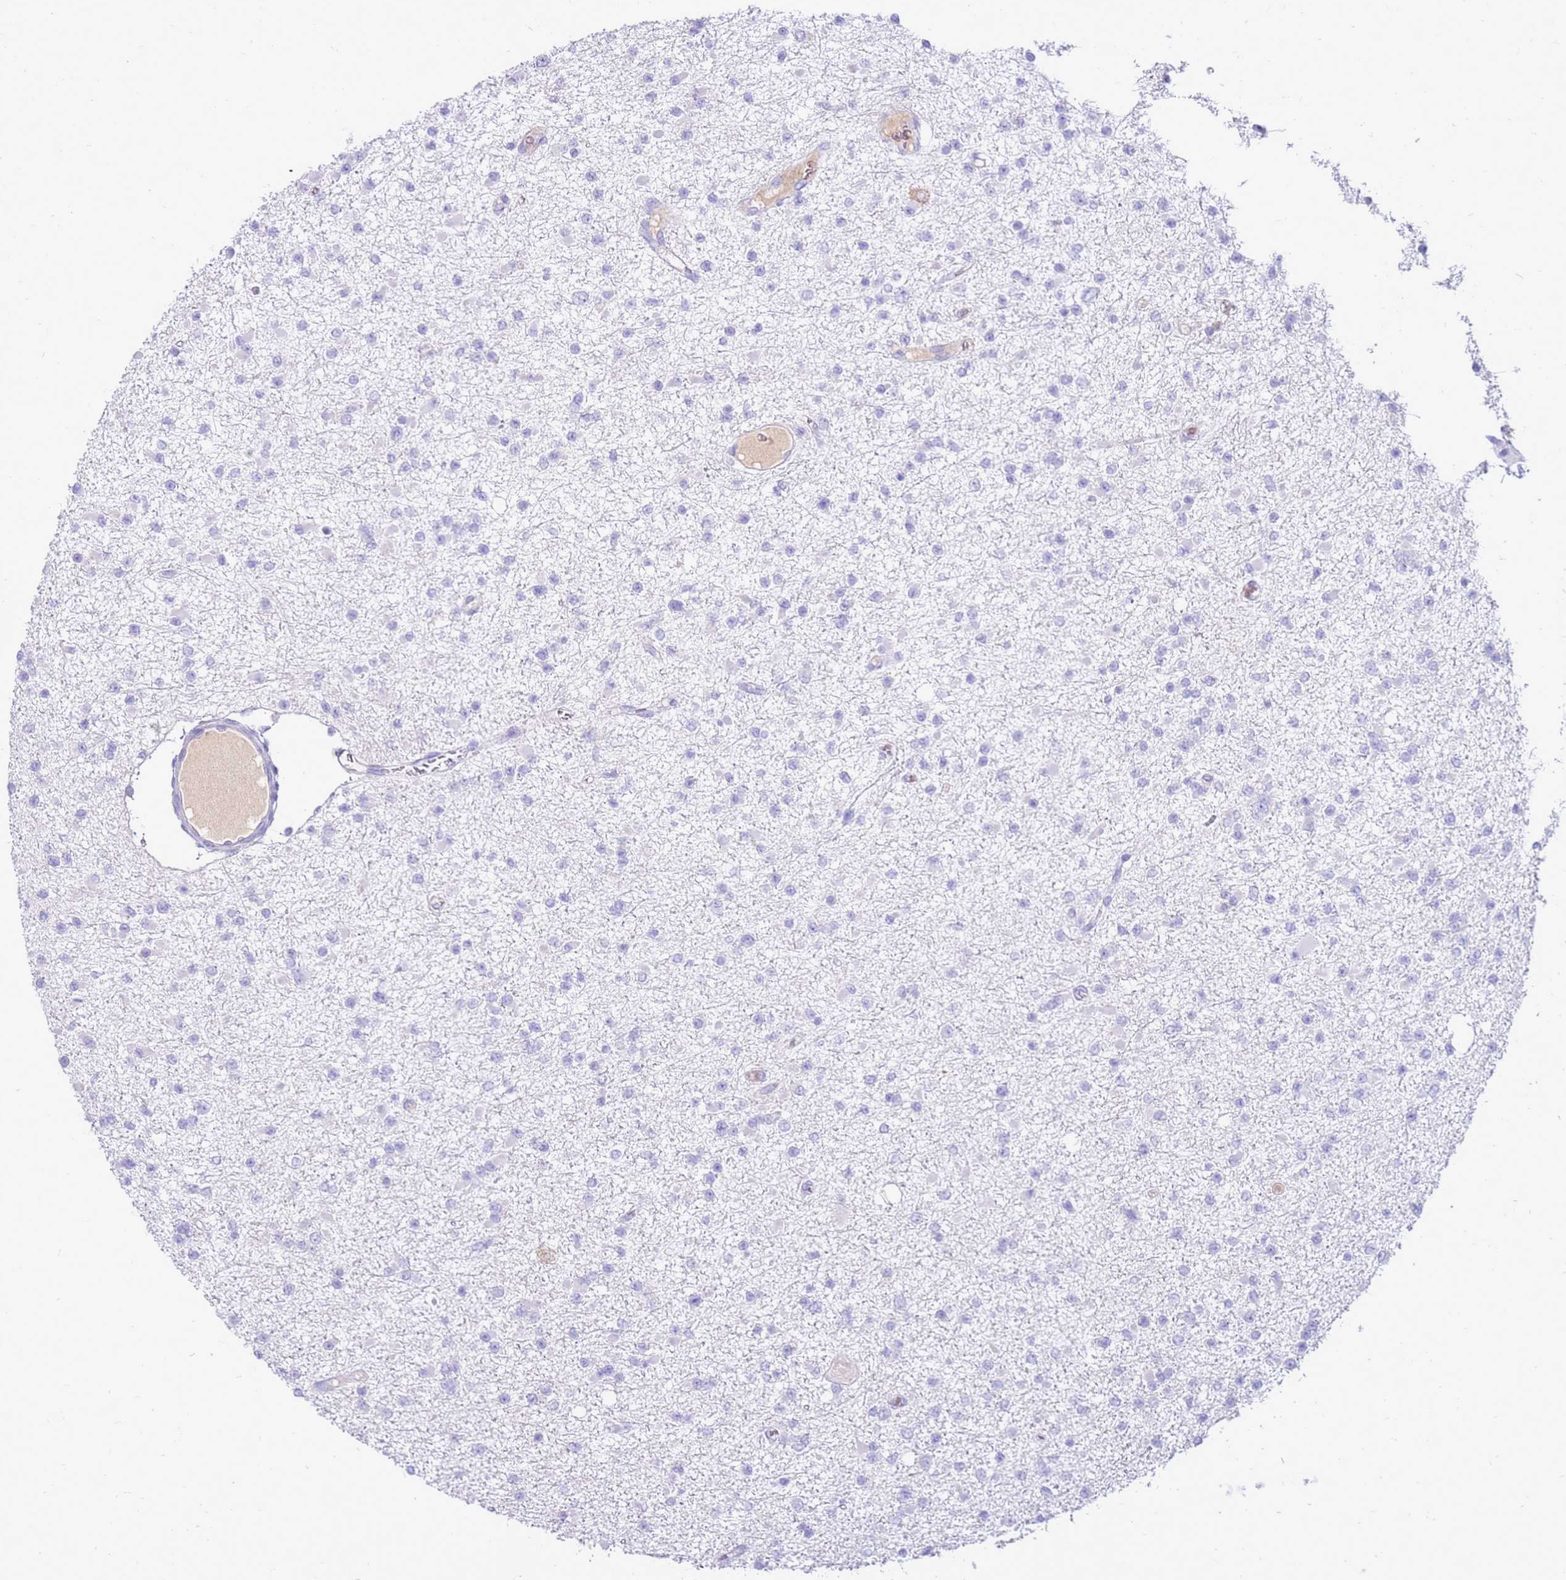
{"staining": {"intensity": "negative", "quantity": "none", "location": "none"}, "tissue": "glioma", "cell_type": "Tumor cells", "image_type": "cancer", "snomed": [{"axis": "morphology", "description": "Glioma, malignant, Low grade"}, {"axis": "topography", "description": "Brain"}], "caption": "A high-resolution histopathology image shows immunohistochemistry (IHC) staining of glioma, which exhibits no significant positivity in tumor cells. (DAB (3,3'-diaminobenzidine) immunohistochemistry (IHC), high magnification).", "gene": "EVPLL", "patient": {"sex": "female", "age": 22}}